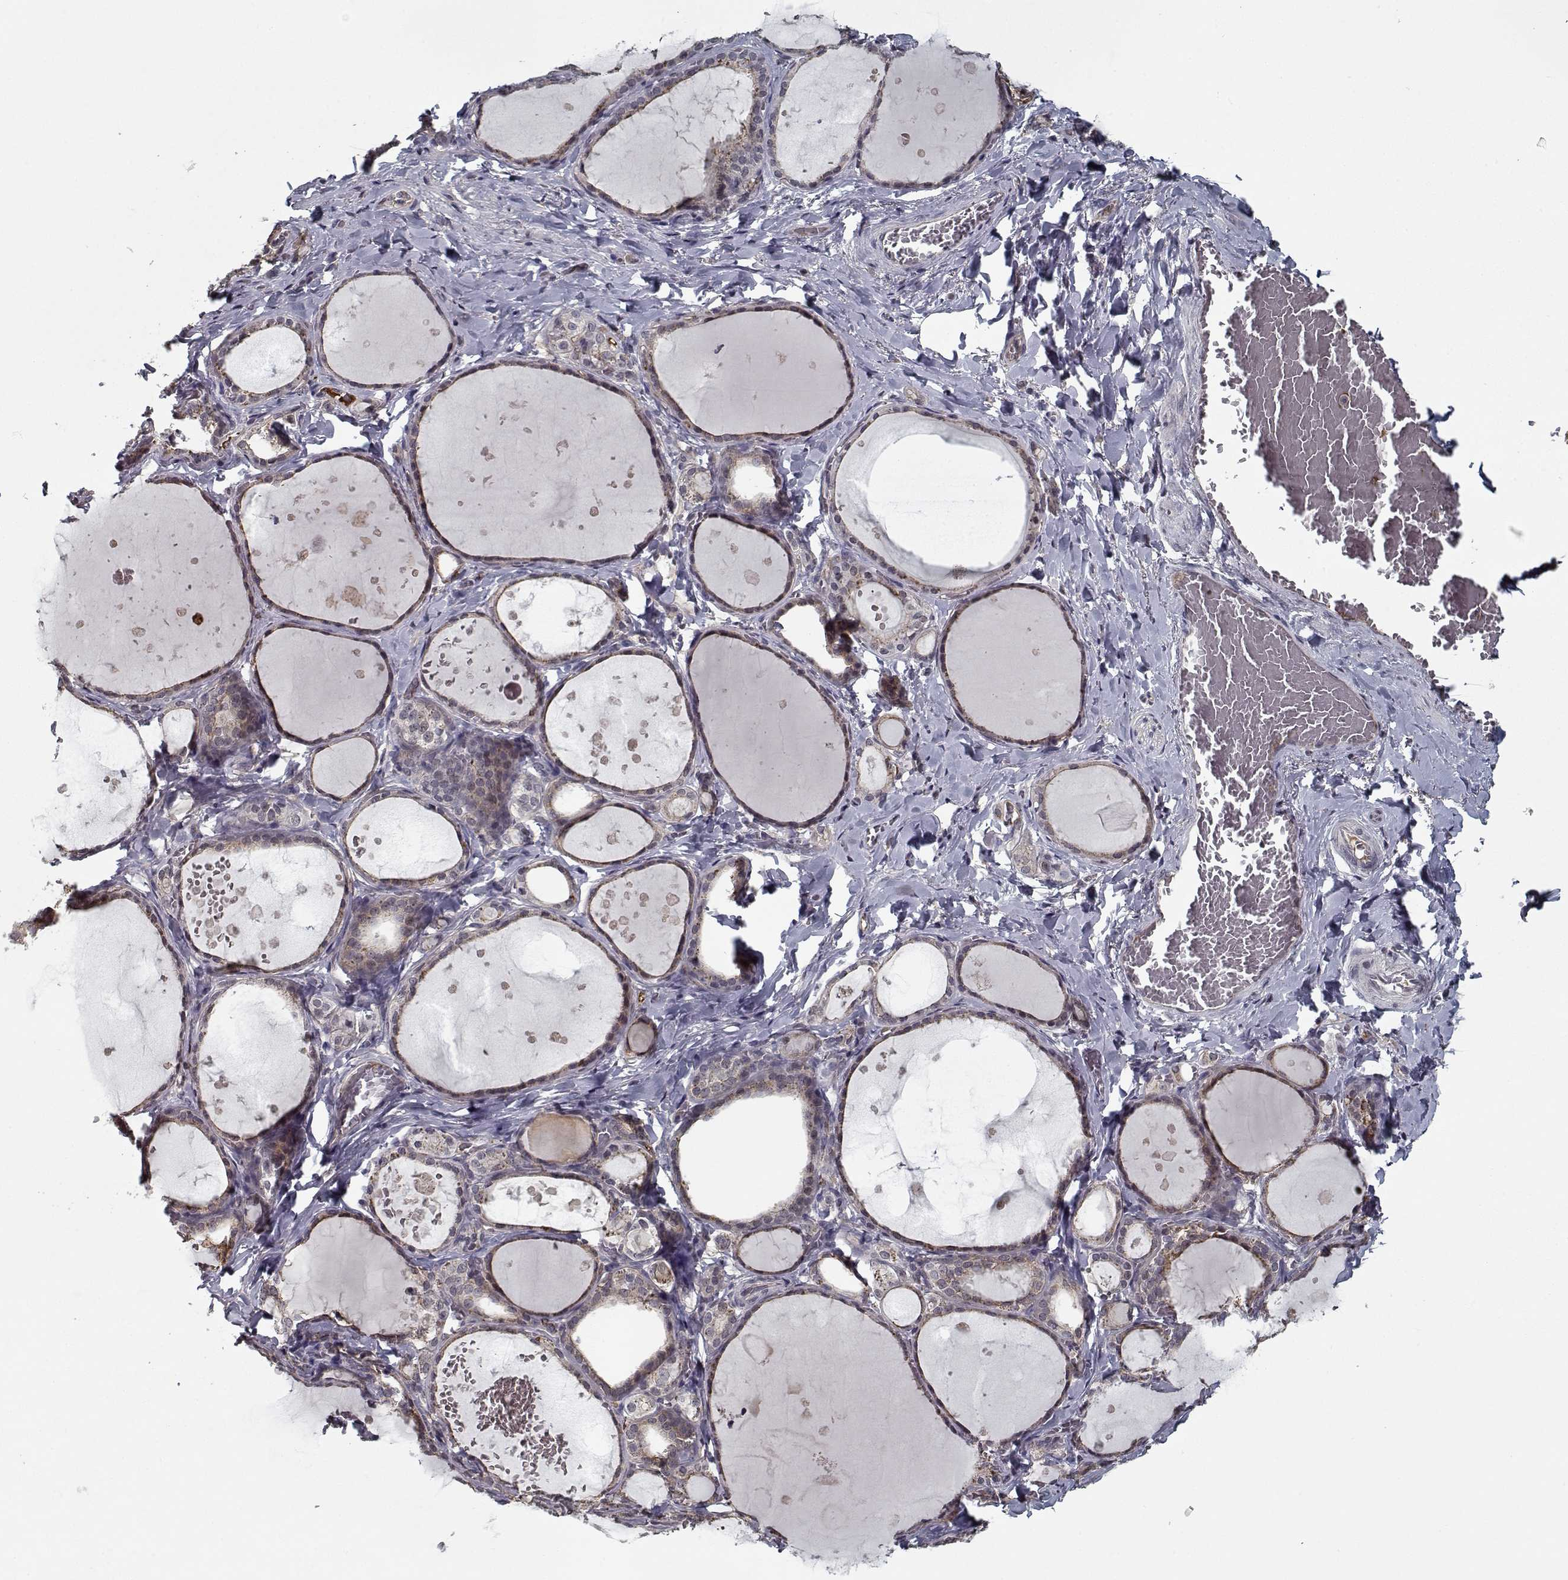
{"staining": {"intensity": "weak", "quantity": ">75%", "location": "cytoplasmic/membranous"}, "tissue": "thyroid gland", "cell_type": "Glandular cells", "image_type": "normal", "snomed": [{"axis": "morphology", "description": "Normal tissue, NOS"}, {"axis": "topography", "description": "Thyroid gland"}], "caption": "Immunohistochemistry (DAB (3,3'-diaminobenzidine)) staining of unremarkable thyroid gland shows weak cytoplasmic/membranous protein positivity in about >75% of glandular cells.", "gene": "NLK", "patient": {"sex": "female", "age": 56}}